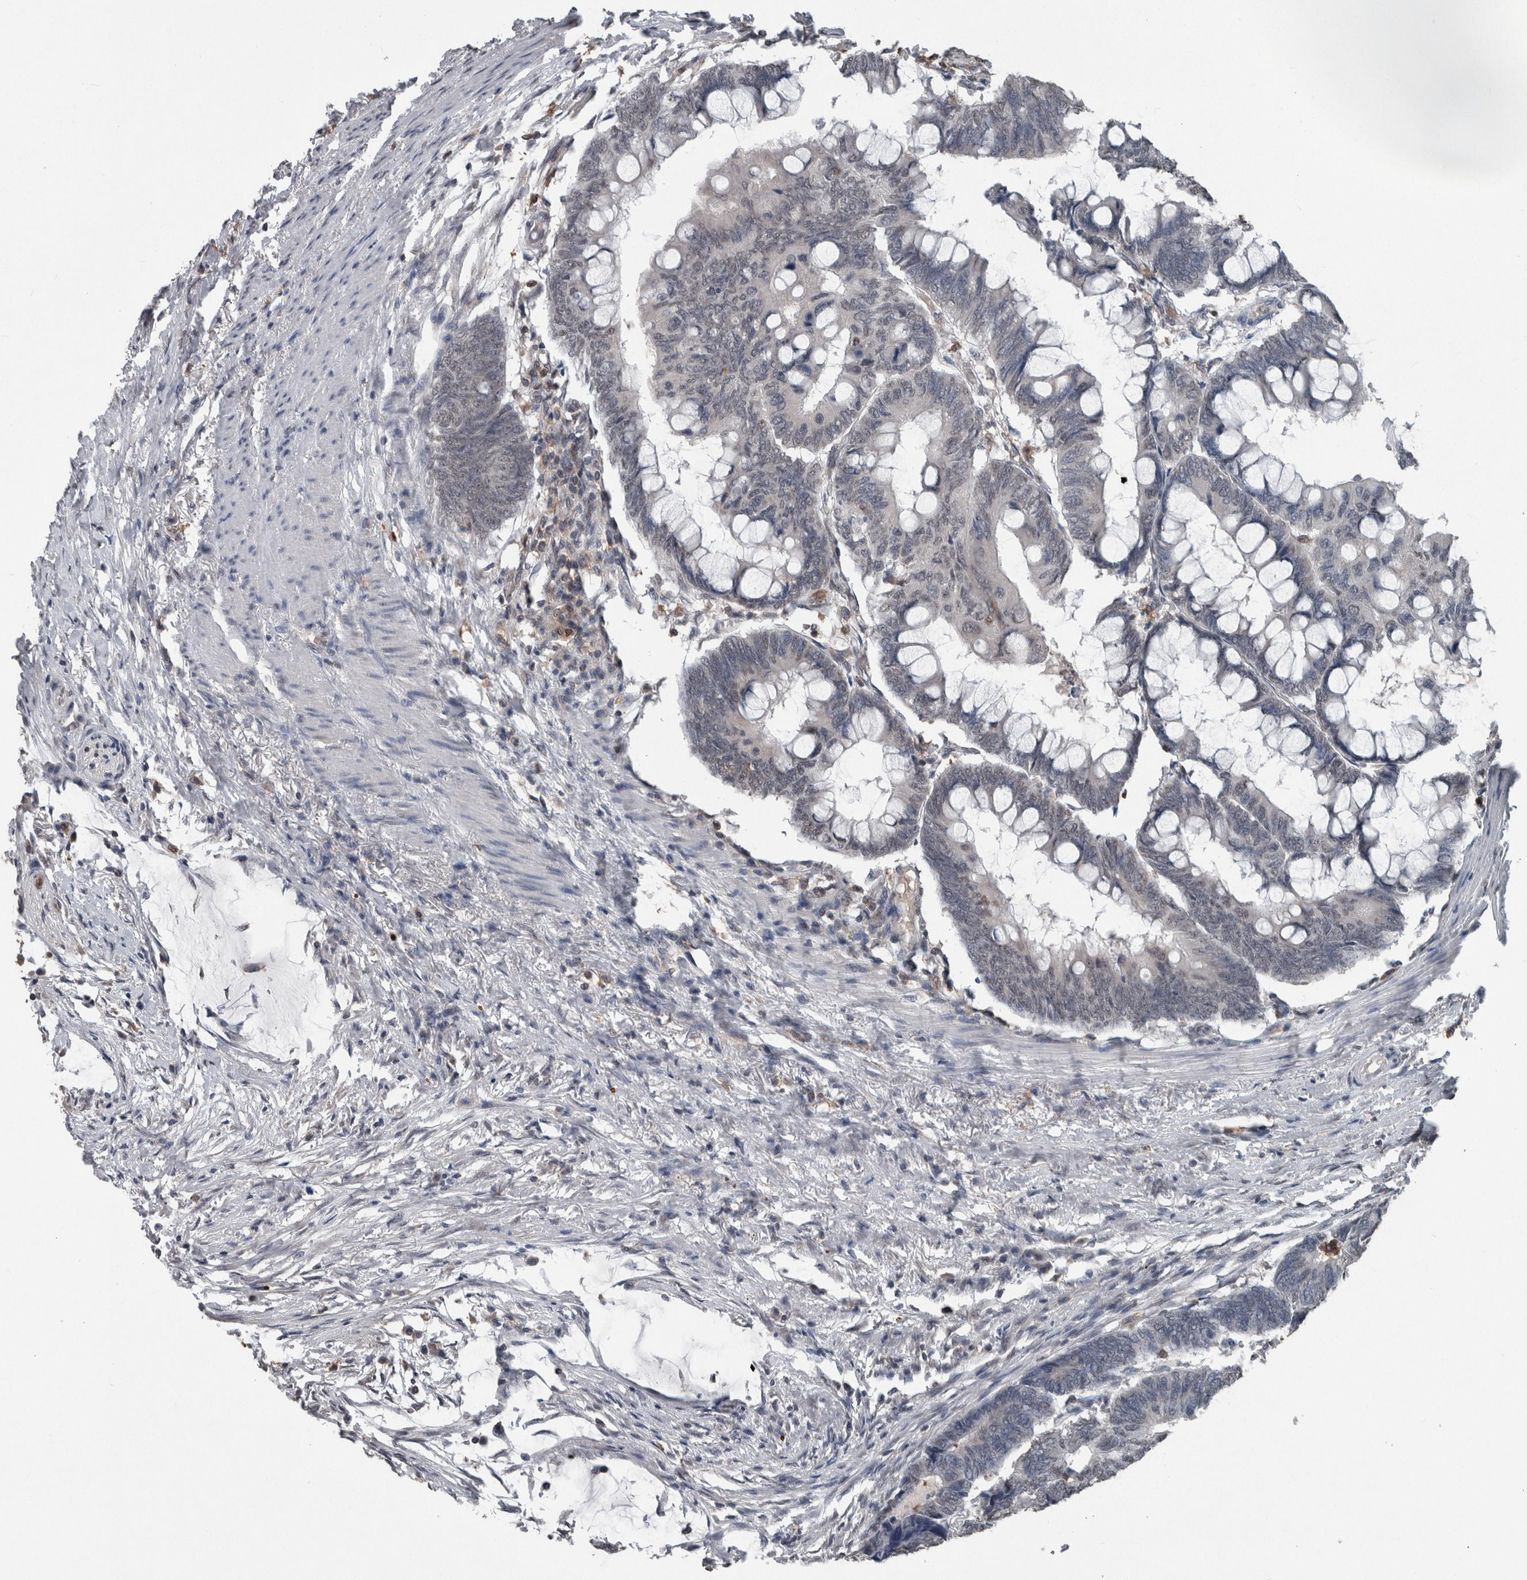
{"staining": {"intensity": "weak", "quantity": "<25%", "location": "nuclear"}, "tissue": "colorectal cancer", "cell_type": "Tumor cells", "image_type": "cancer", "snomed": [{"axis": "morphology", "description": "Normal tissue, NOS"}, {"axis": "morphology", "description": "Adenocarcinoma, NOS"}, {"axis": "topography", "description": "Rectum"}, {"axis": "topography", "description": "Peripheral nerve tissue"}], "caption": "Tumor cells show no significant positivity in colorectal adenocarcinoma.", "gene": "MAFF", "patient": {"sex": "male", "age": 92}}